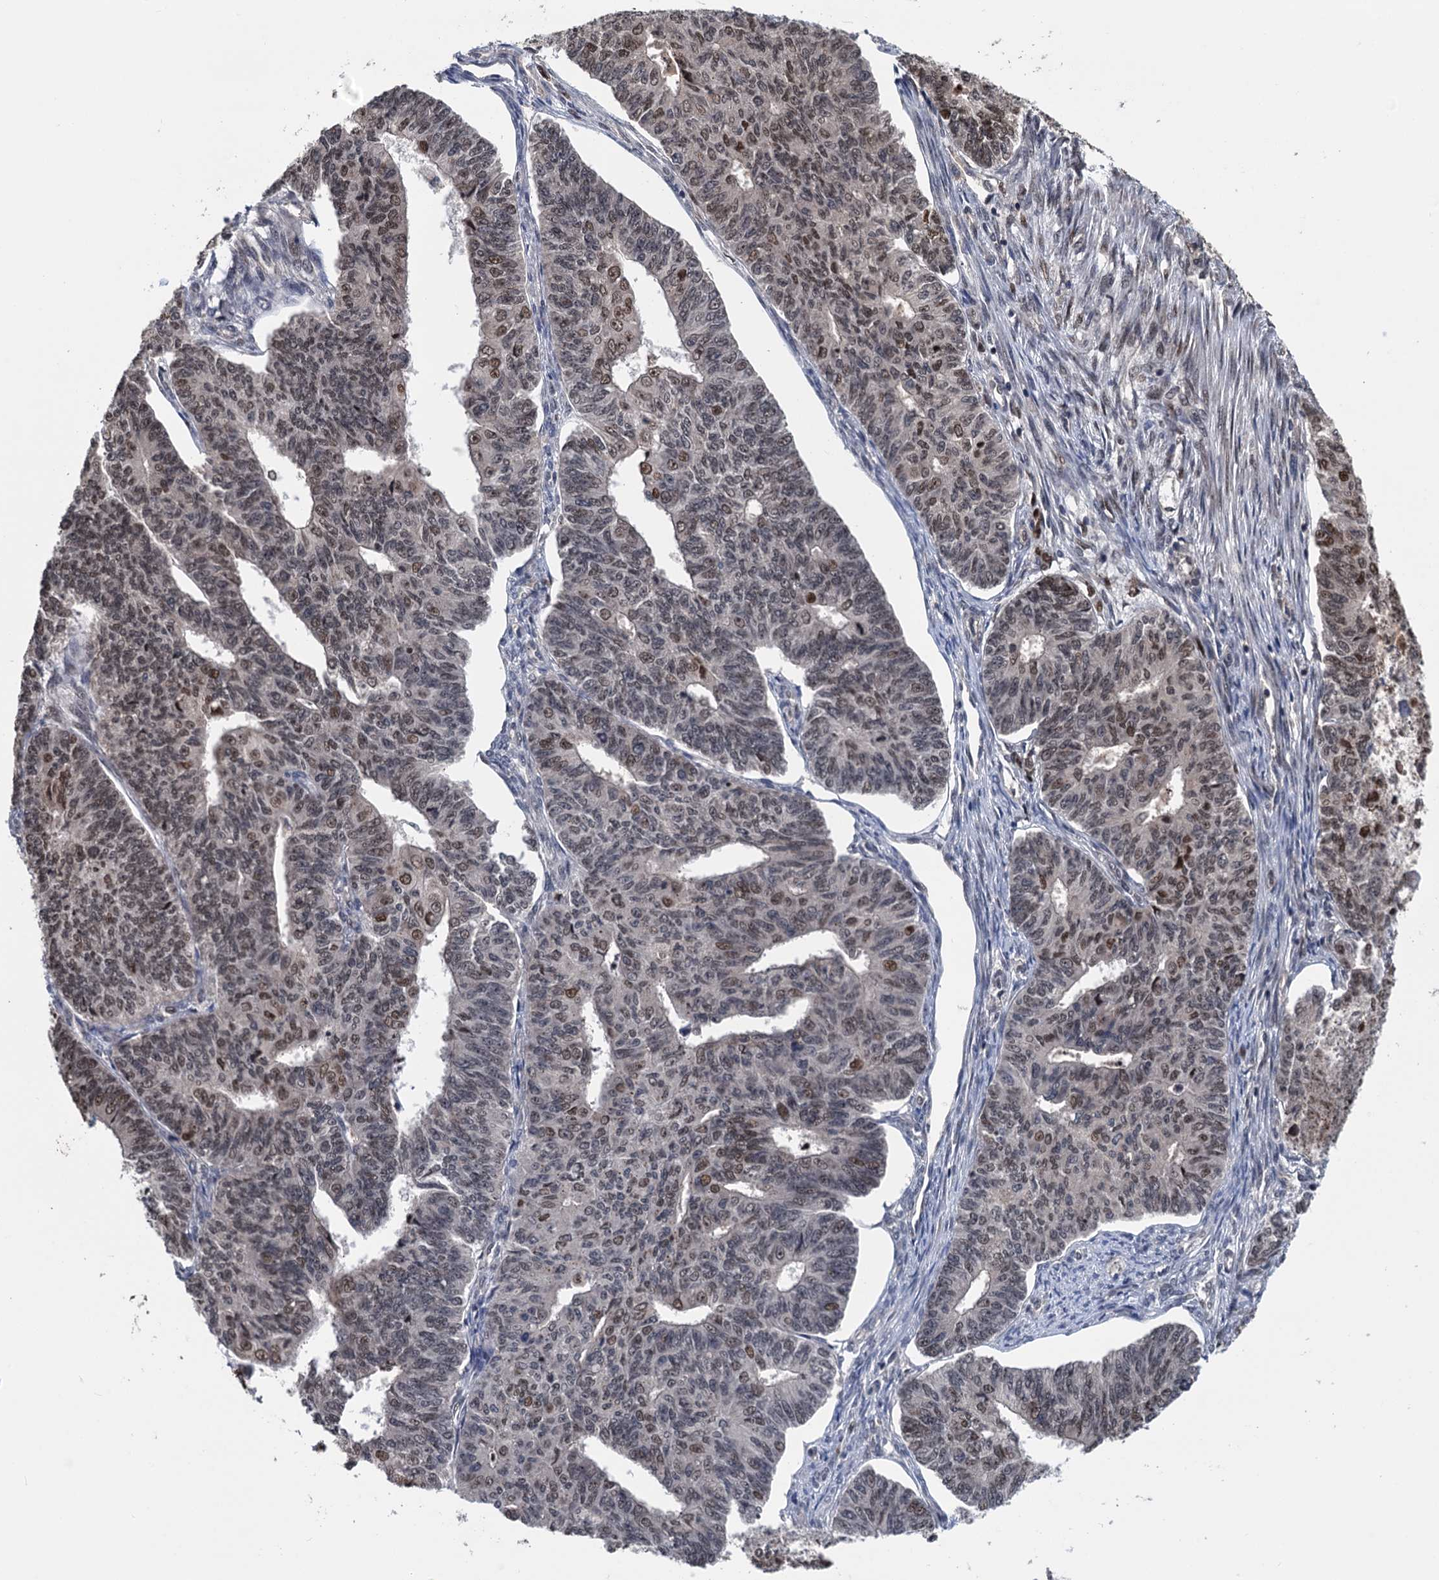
{"staining": {"intensity": "moderate", "quantity": "<25%", "location": "nuclear"}, "tissue": "endometrial cancer", "cell_type": "Tumor cells", "image_type": "cancer", "snomed": [{"axis": "morphology", "description": "Adenocarcinoma, NOS"}, {"axis": "topography", "description": "Endometrium"}], "caption": "Endometrial cancer stained for a protein exhibits moderate nuclear positivity in tumor cells.", "gene": "RASSF4", "patient": {"sex": "female", "age": 32}}